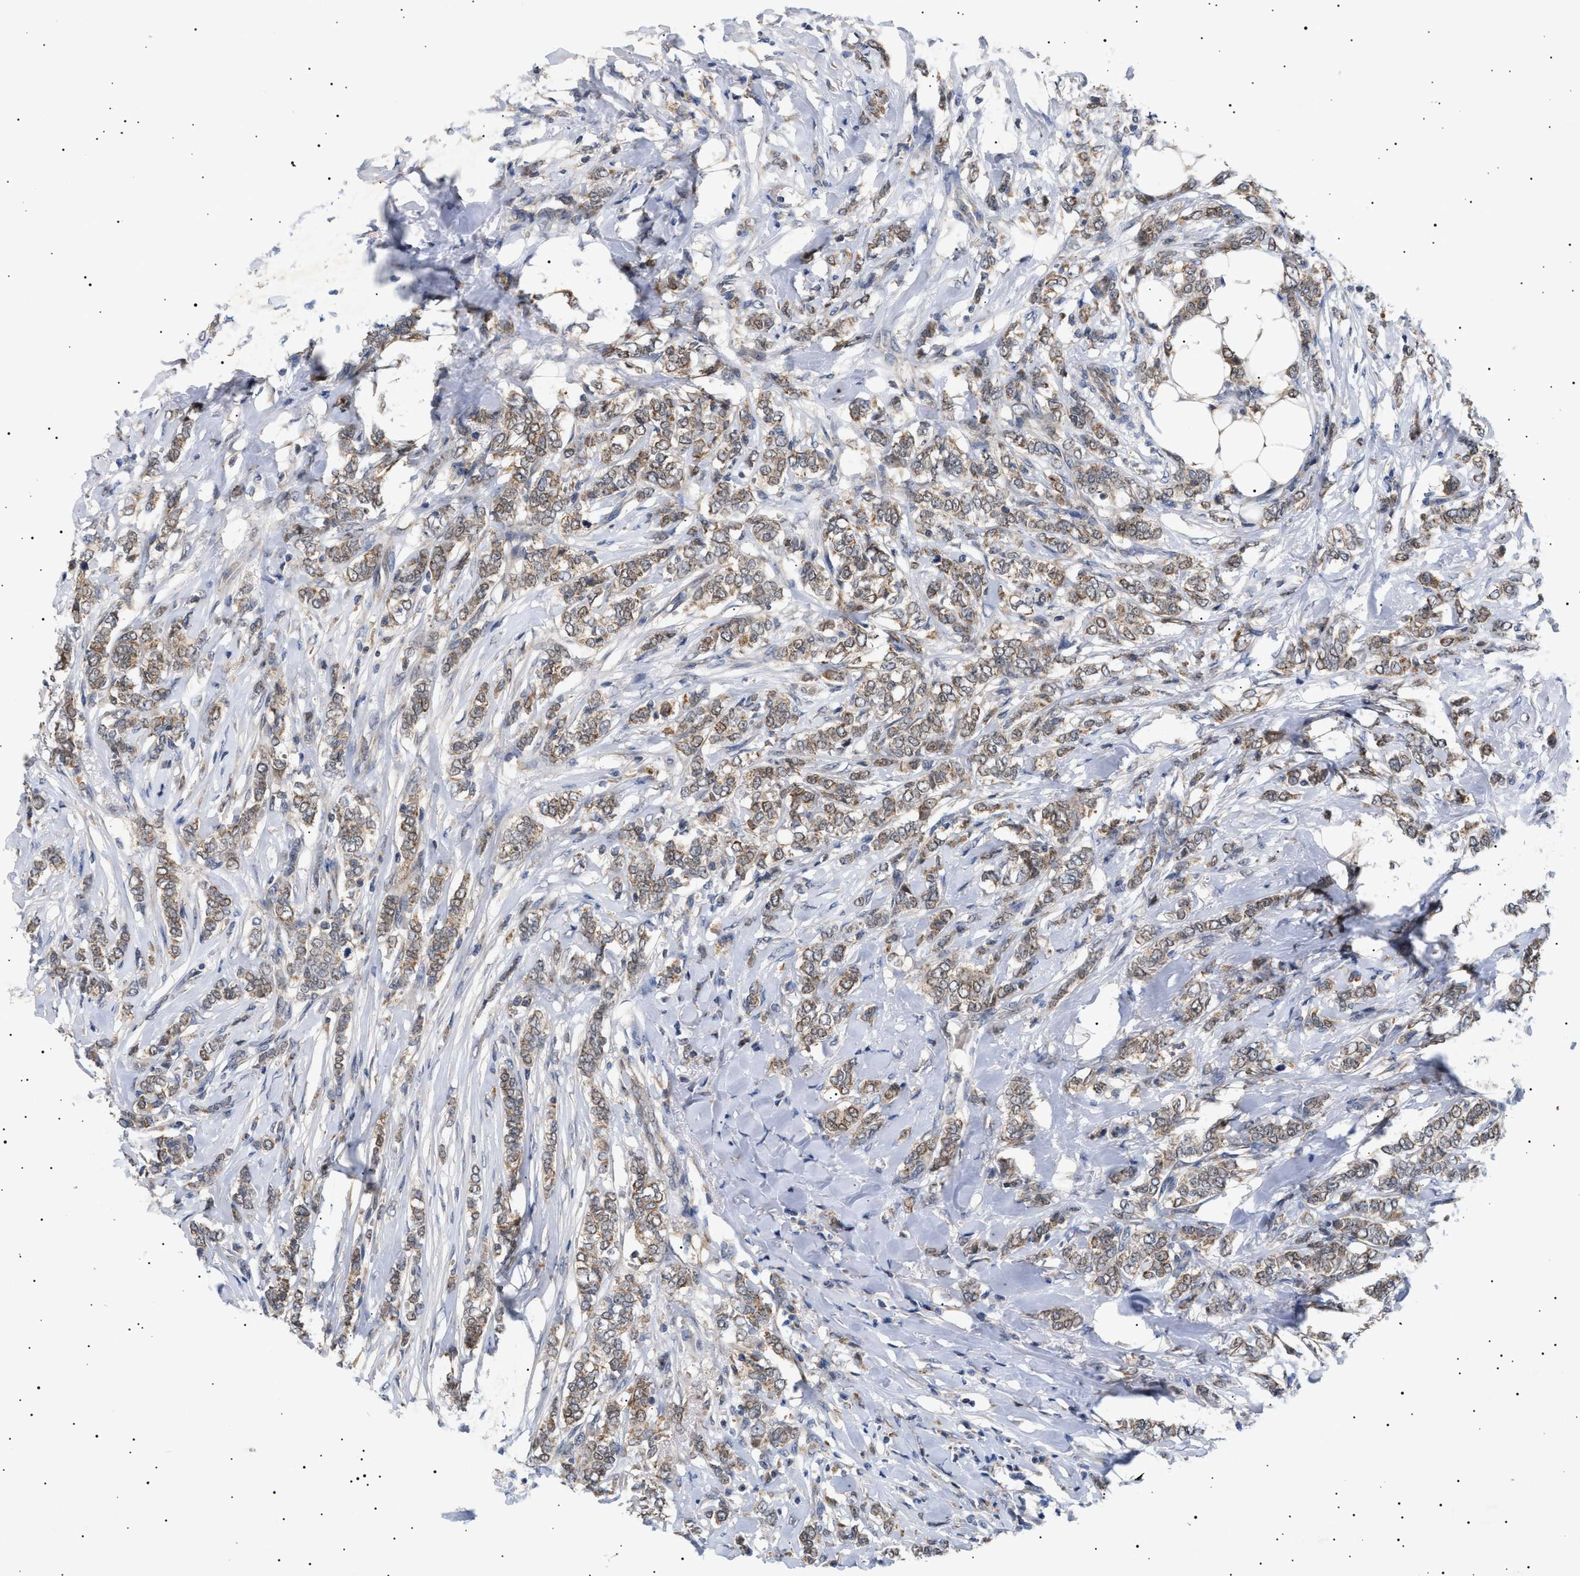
{"staining": {"intensity": "moderate", "quantity": ">75%", "location": "cytoplasmic/membranous"}, "tissue": "breast cancer", "cell_type": "Tumor cells", "image_type": "cancer", "snomed": [{"axis": "morphology", "description": "Lobular carcinoma"}, {"axis": "topography", "description": "Skin"}, {"axis": "topography", "description": "Breast"}], "caption": "Approximately >75% of tumor cells in human breast lobular carcinoma show moderate cytoplasmic/membranous protein positivity as visualized by brown immunohistochemical staining.", "gene": "SIRT5", "patient": {"sex": "female", "age": 46}}